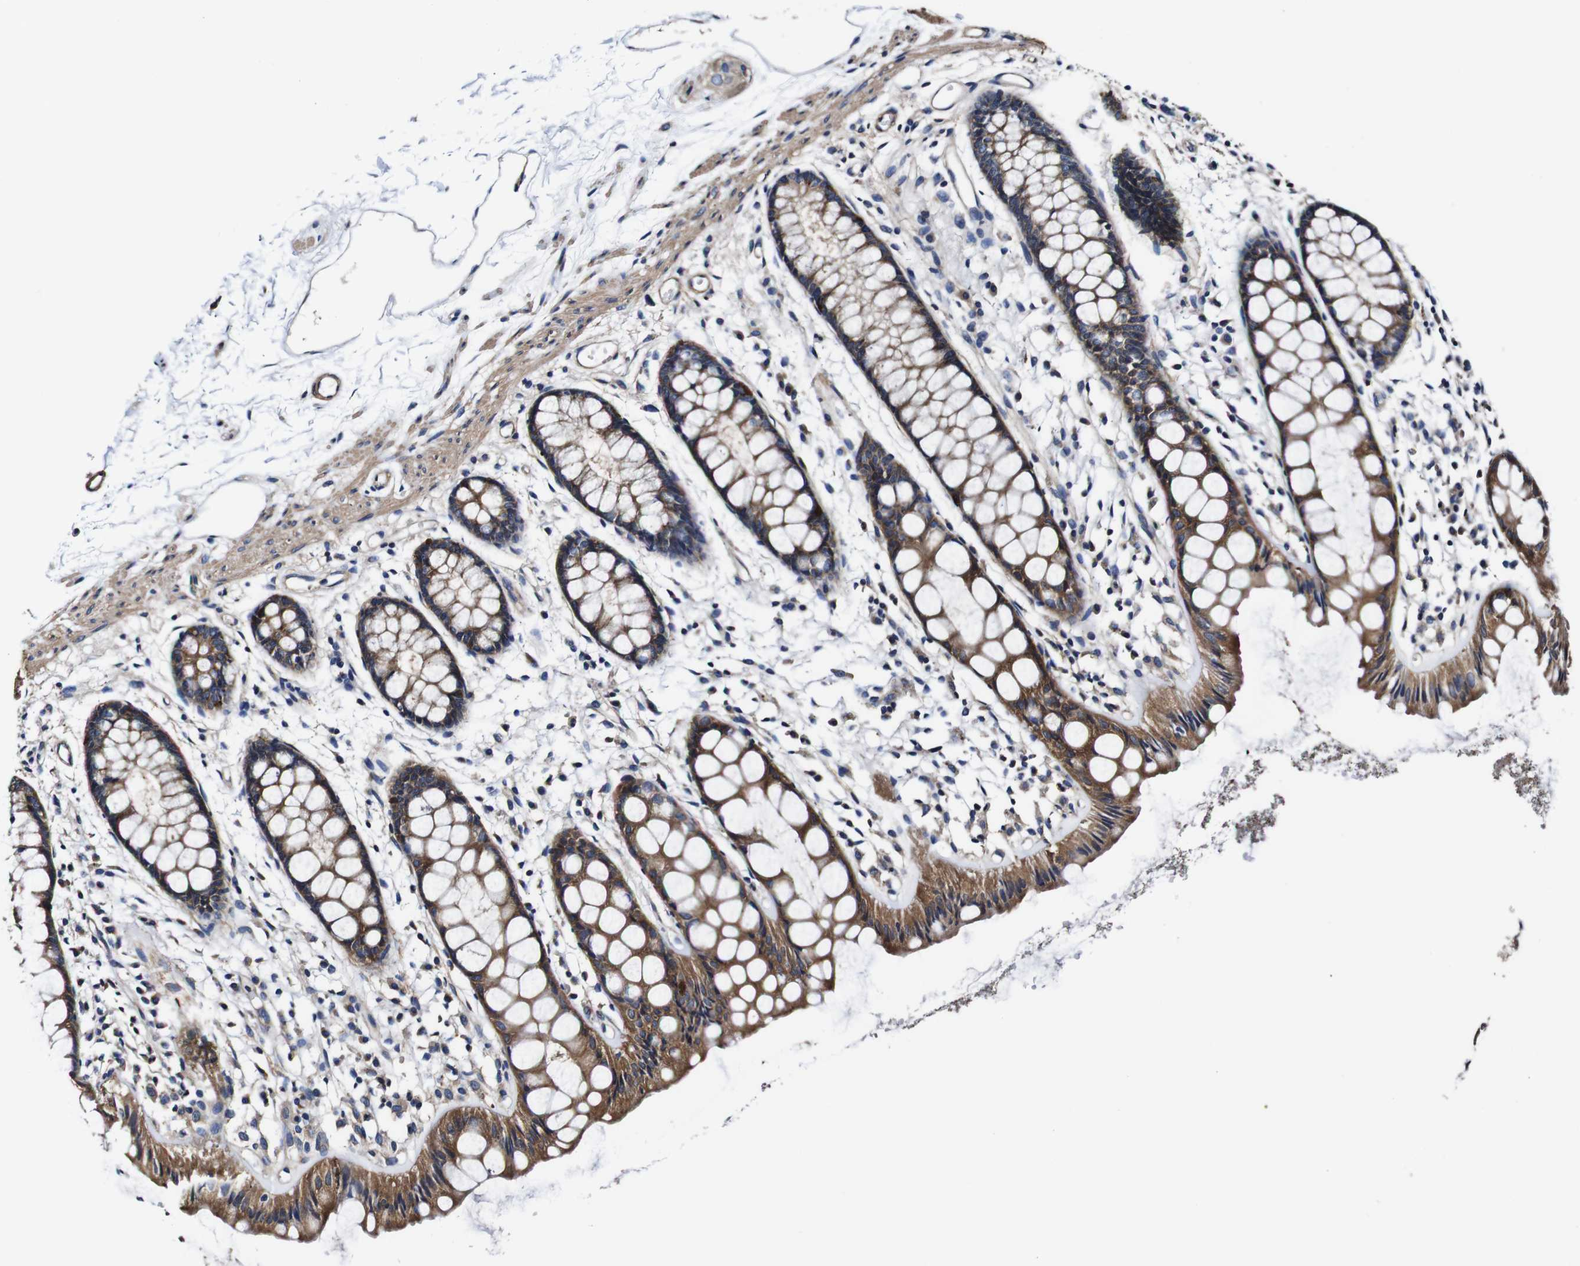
{"staining": {"intensity": "moderate", "quantity": ">75%", "location": "cytoplasmic/membranous"}, "tissue": "rectum", "cell_type": "Glandular cells", "image_type": "normal", "snomed": [{"axis": "morphology", "description": "Normal tissue, NOS"}, {"axis": "topography", "description": "Rectum"}], "caption": "A brown stain labels moderate cytoplasmic/membranous staining of a protein in glandular cells of normal rectum.", "gene": "PDCD6IP", "patient": {"sex": "female", "age": 66}}